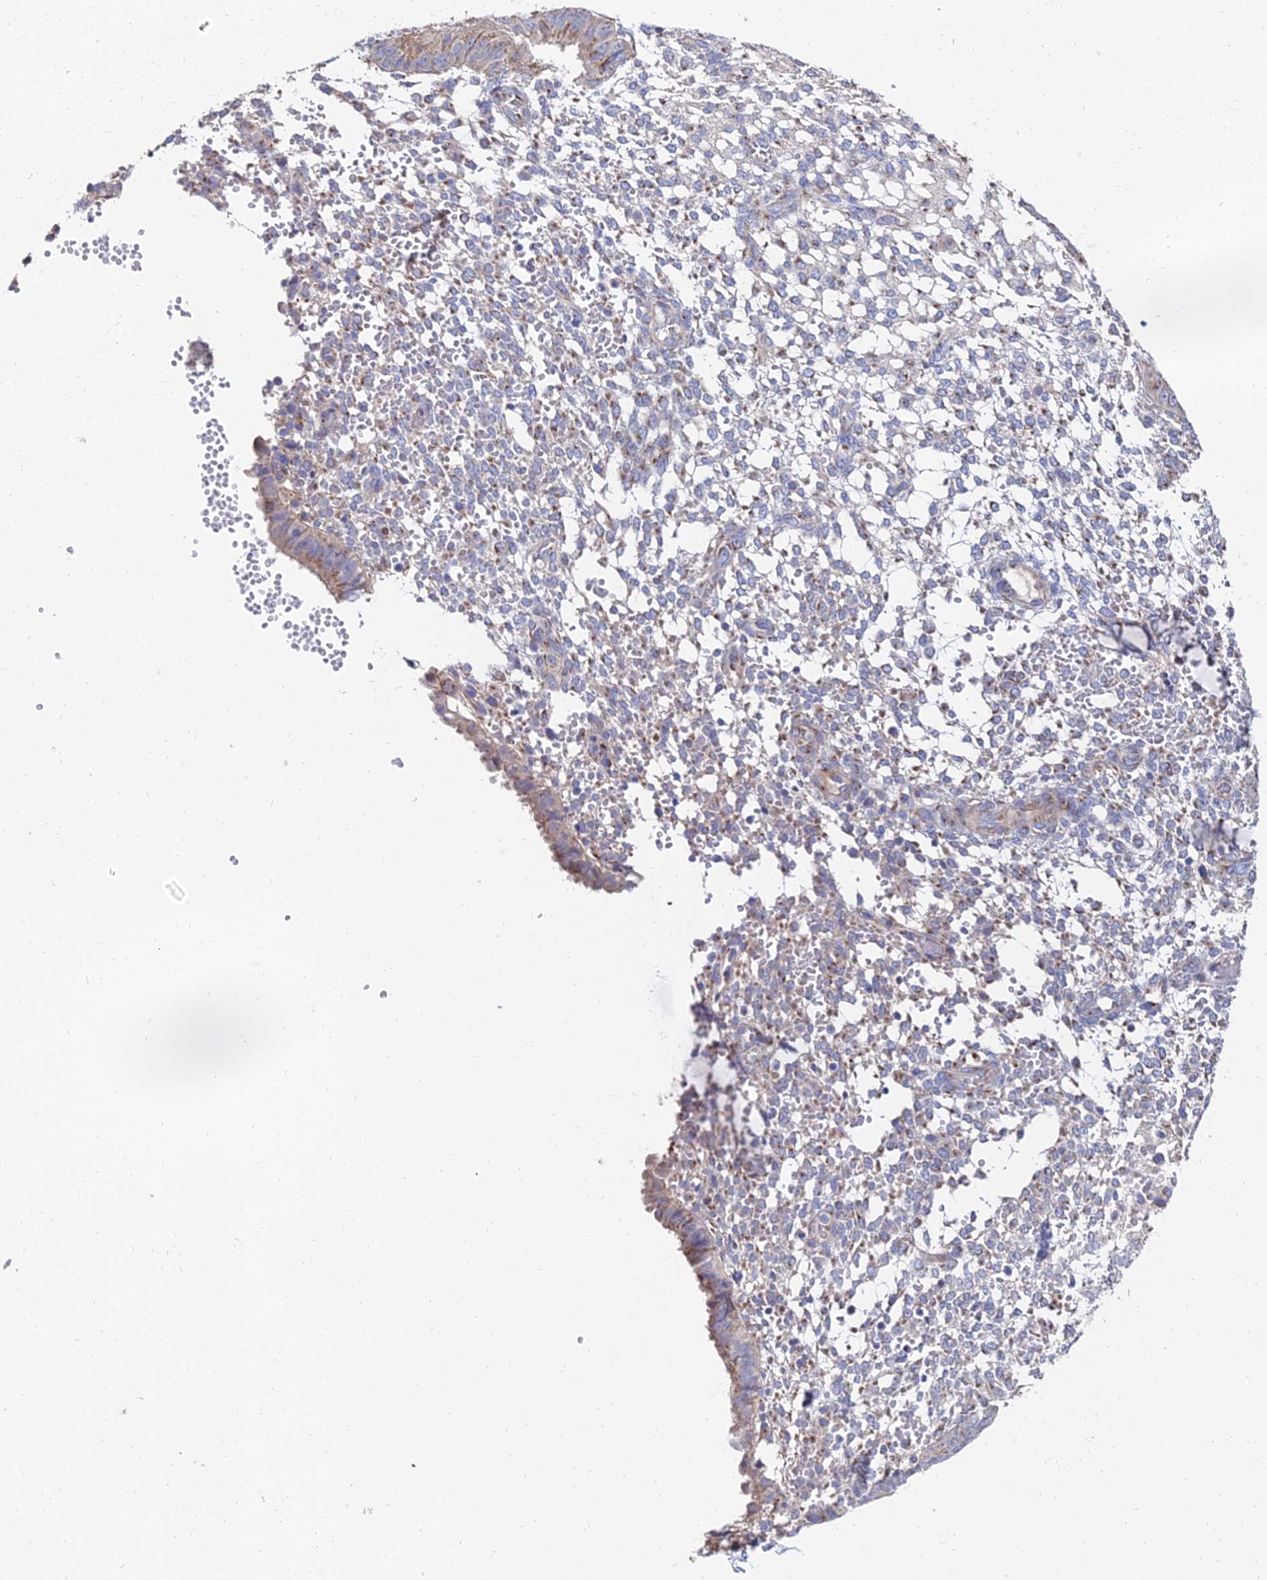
{"staining": {"intensity": "moderate", "quantity": "25%-75%", "location": "cytoplasmic/membranous"}, "tissue": "endometrium", "cell_type": "Cells in endometrial stroma", "image_type": "normal", "snomed": [{"axis": "morphology", "description": "Normal tissue, NOS"}, {"axis": "topography", "description": "Endometrium"}], "caption": "A photomicrograph of endometrium stained for a protein reveals moderate cytoplasmic/membranous brown staining in cells in endometrial stroma. (DAB (3,3'-diaminobenzidine) = brown stain, brightfield microscopy at high magnification).", "gene": "BORCS8", "patient": {"sex": "female", "age": 49}}